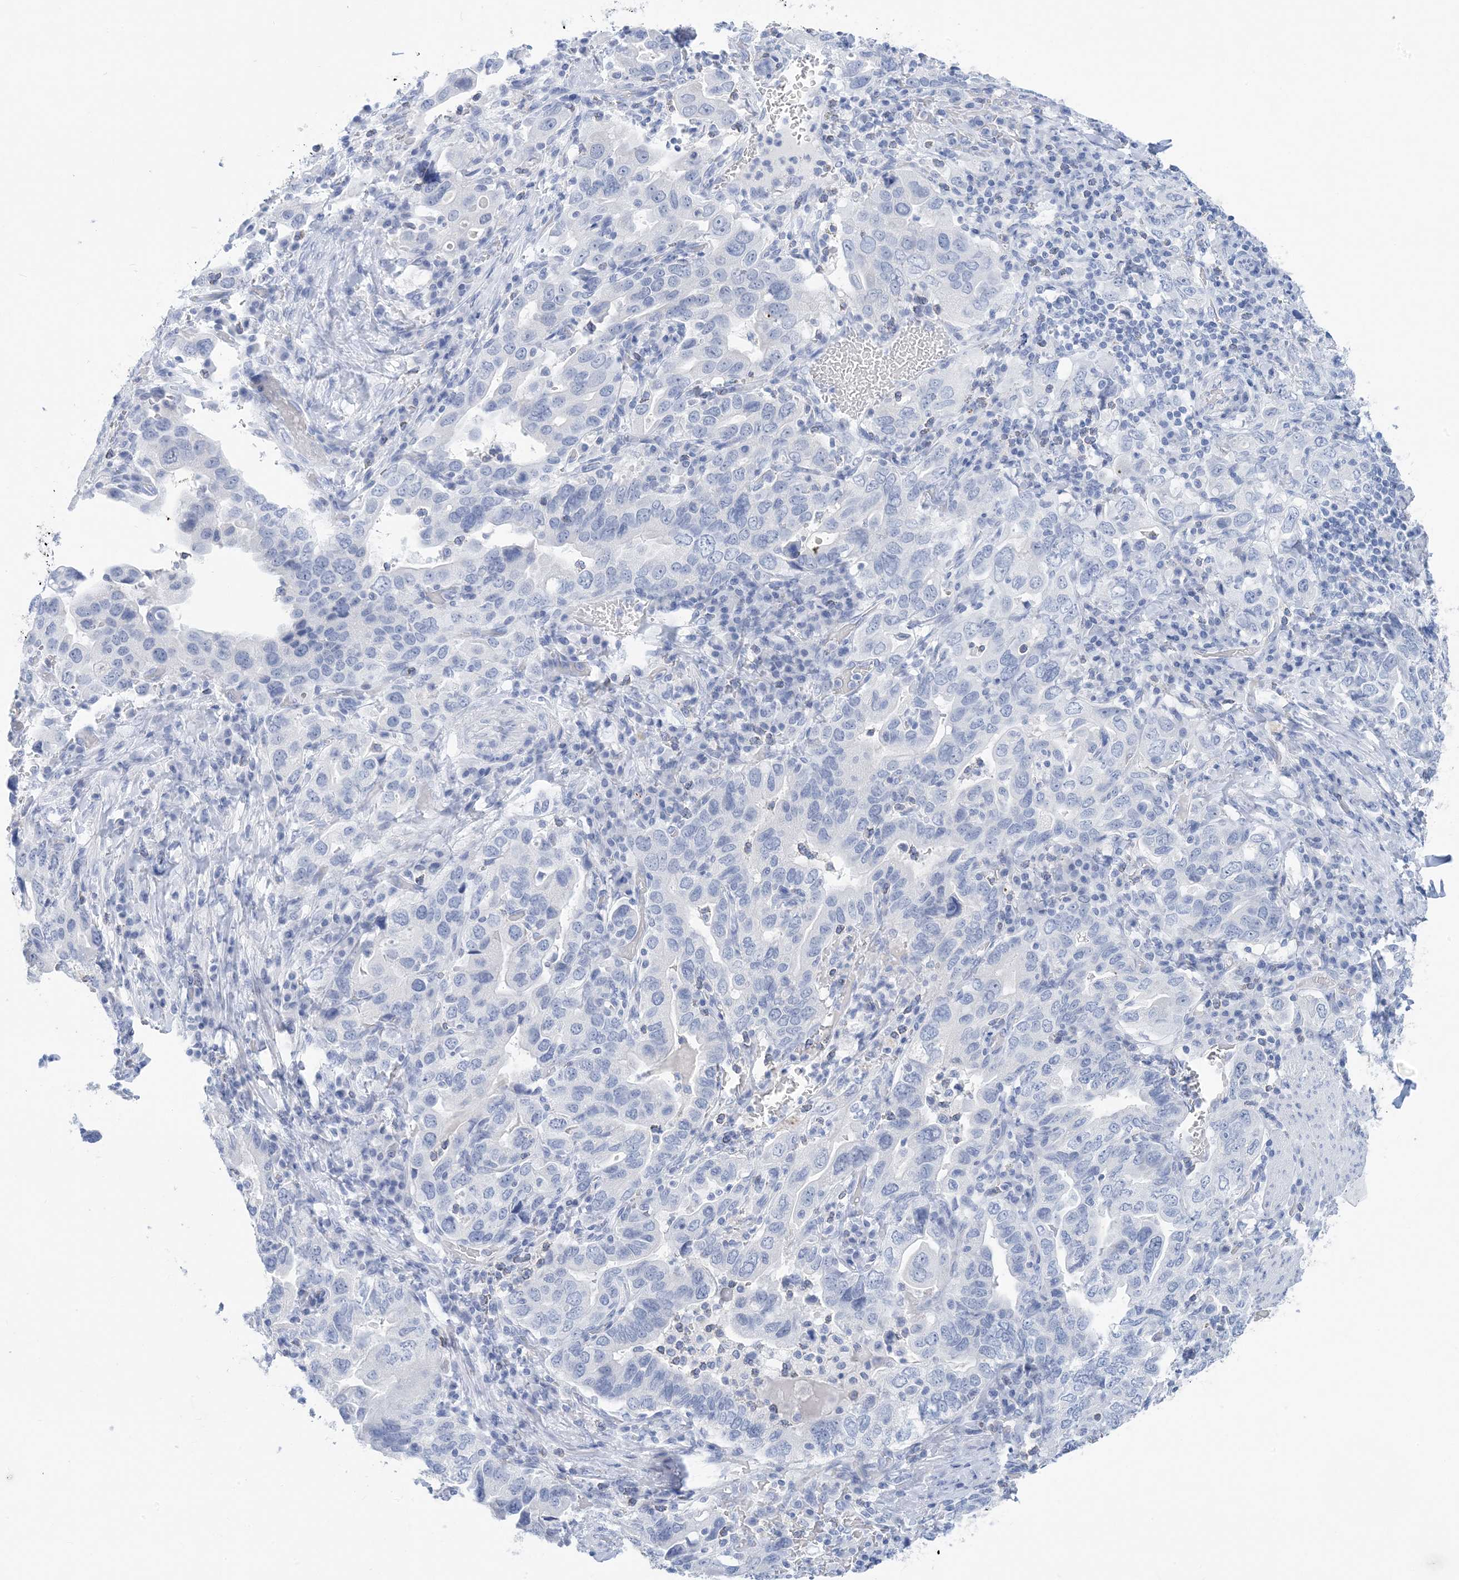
{"staining": {"intensity": "negative", "quantity": "none", "location": "none"}, "tissue": "stomach cancer", "cell_type": "Tumor cells", "image_type": "cancer", "snomed": [{"axis": "morphology", "description": "Adenocarcinoma, NOS"}, {"axis": "topography", "description": "Stomach, upper"}], "caption": "This is an immunohistochemistry (IHC) histopathology image of human stomach adenocarcinoma. There is no positivity in tumor cells.", "gene": "SH3YL1", "patient": {"sex": "male", "age": 62}}